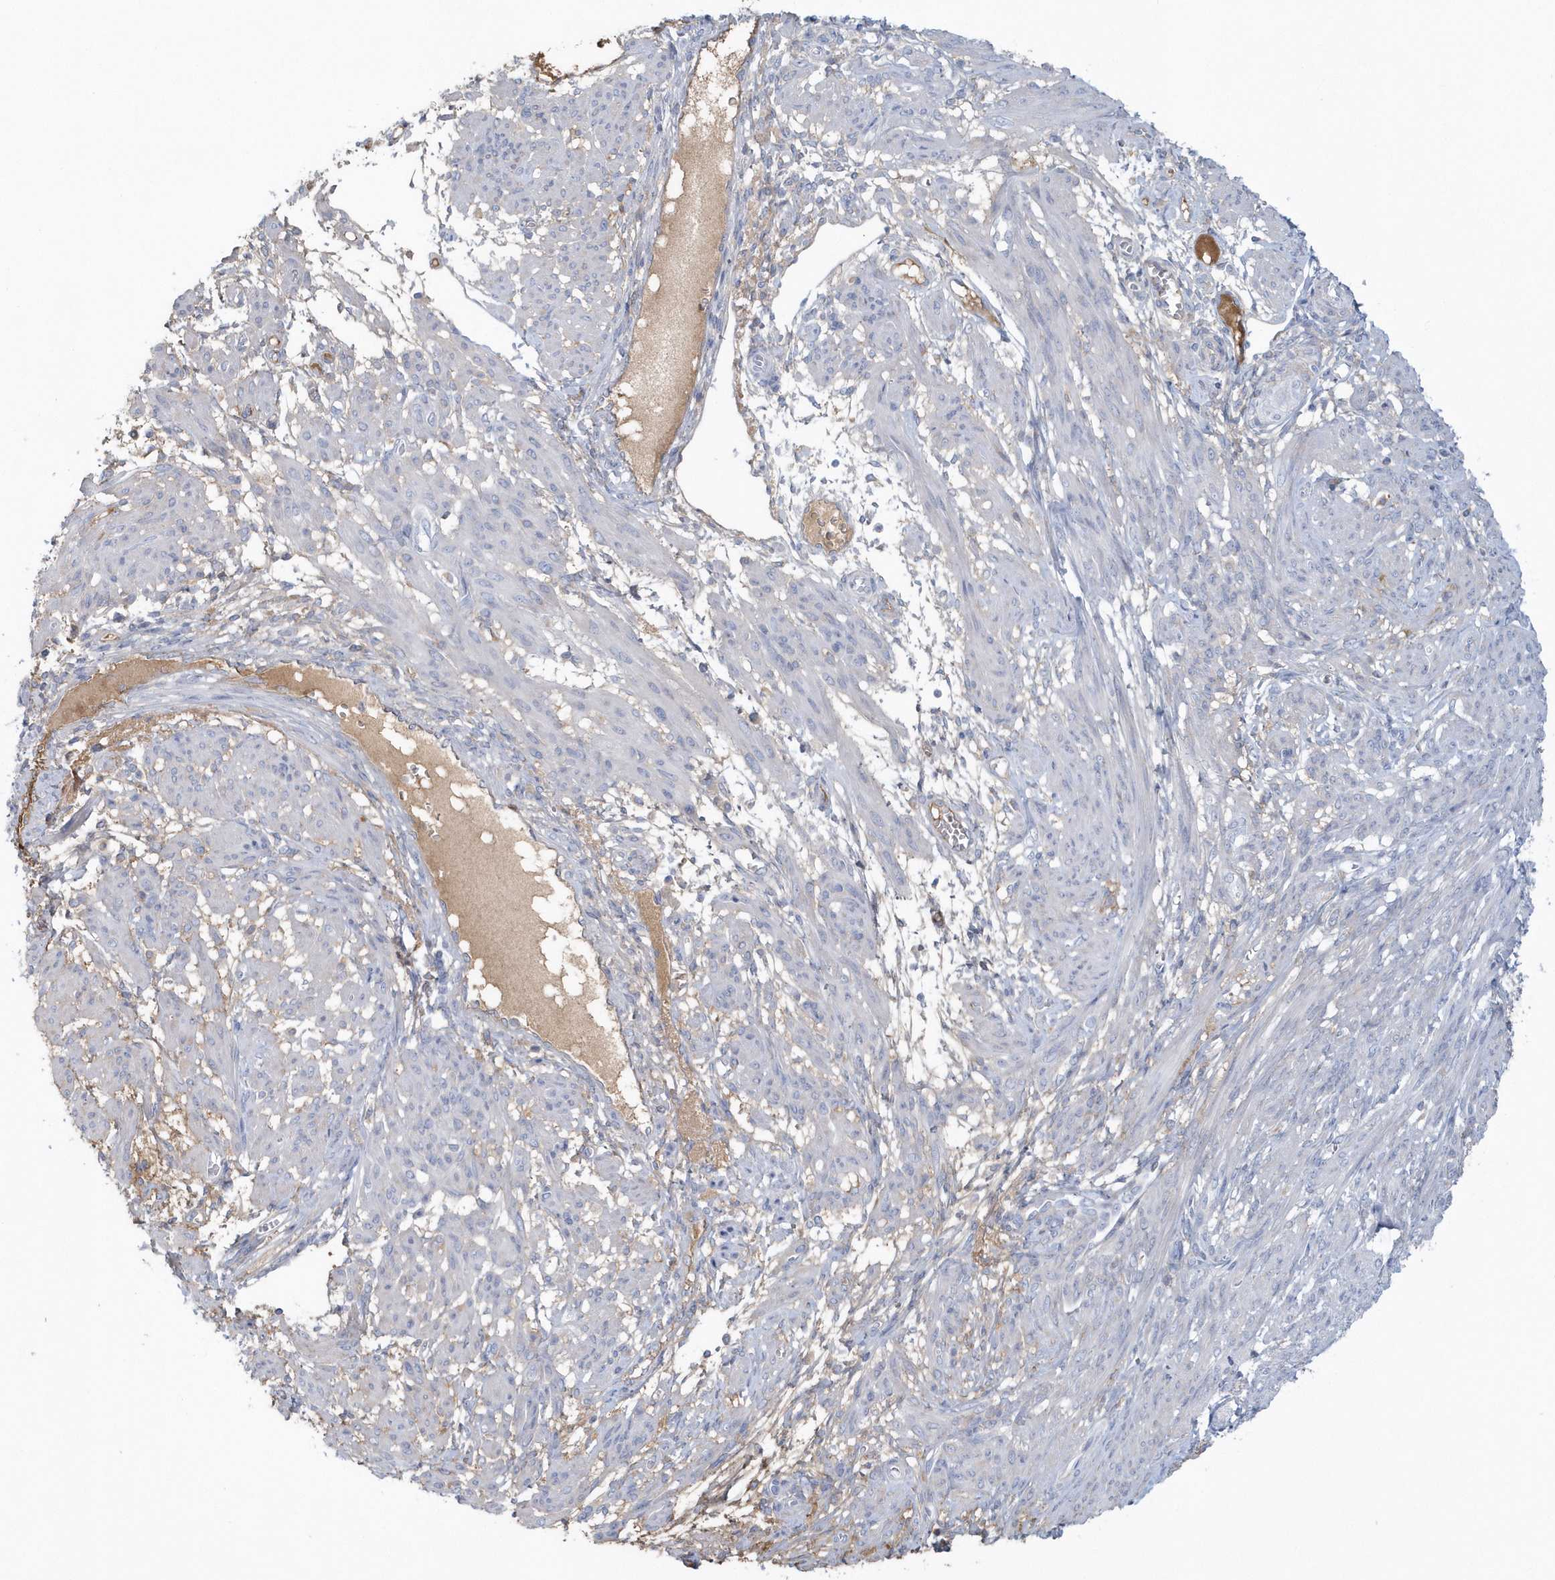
{"staining": {"intensity": "negative", "quantity": "none", "location": "none"}, "tissue": "smooth muscle", "cell_type": "Smooth muscle cells", "image_type": "normal", "snomed": [{"axis": "morphology", "description": "Normal tissue, NOS"}, {"axis": "topography", "description": "Smooth muscle"}], "caption": "The micrograph exhibits no significant expression in smooth muscle cells of smooth muscle.", "gene": "SPATA18", "patient": {"sex": "female", "age": 39}}